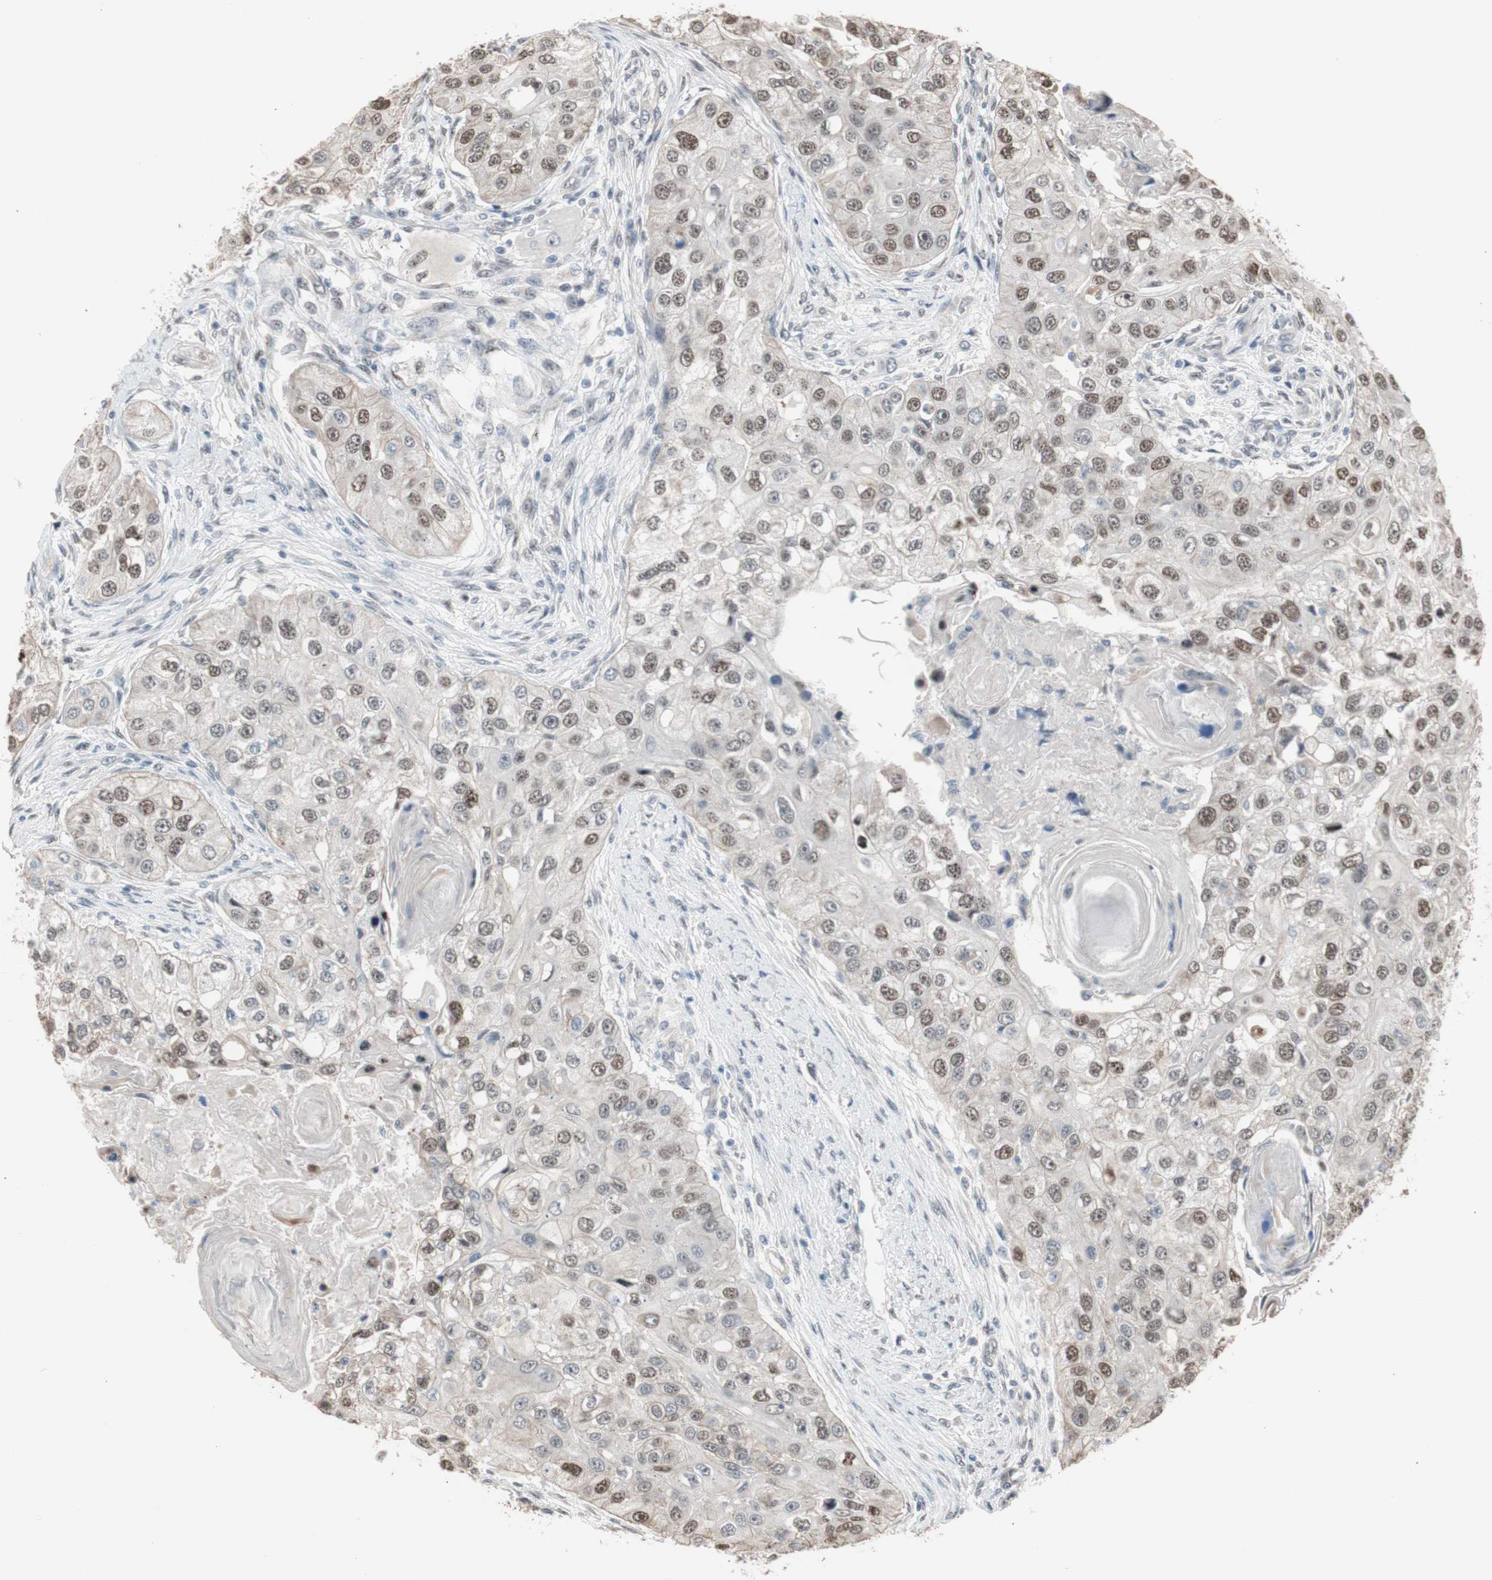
{"staining": {"intensity": "moderate", "quantity": "25%-75%", "location": "nuclear"}, "tissue": "head and neck cancer", "cell_type": "Tumor cells", "image_type": "cancer", "snomed": [{"axis": "morphology", "description": "Normal tissue, NOS"}, {"axis": "morphology", "description": "Squamous cell carcinoma, NOS"}, {"axis": "topography", "description": "Skeletal muscle"}, {"axis": "topography", "description": "Head-Neck"}], "caption": "The photomicrograph shows immunohistochemical staining of head and neck squamous cell carcinoma. There is moderate nuclear expression is appreciated in about 25%-75% of tumor cells.", "gene": "PML", "patient": {"sex": "male", "age": 51}}